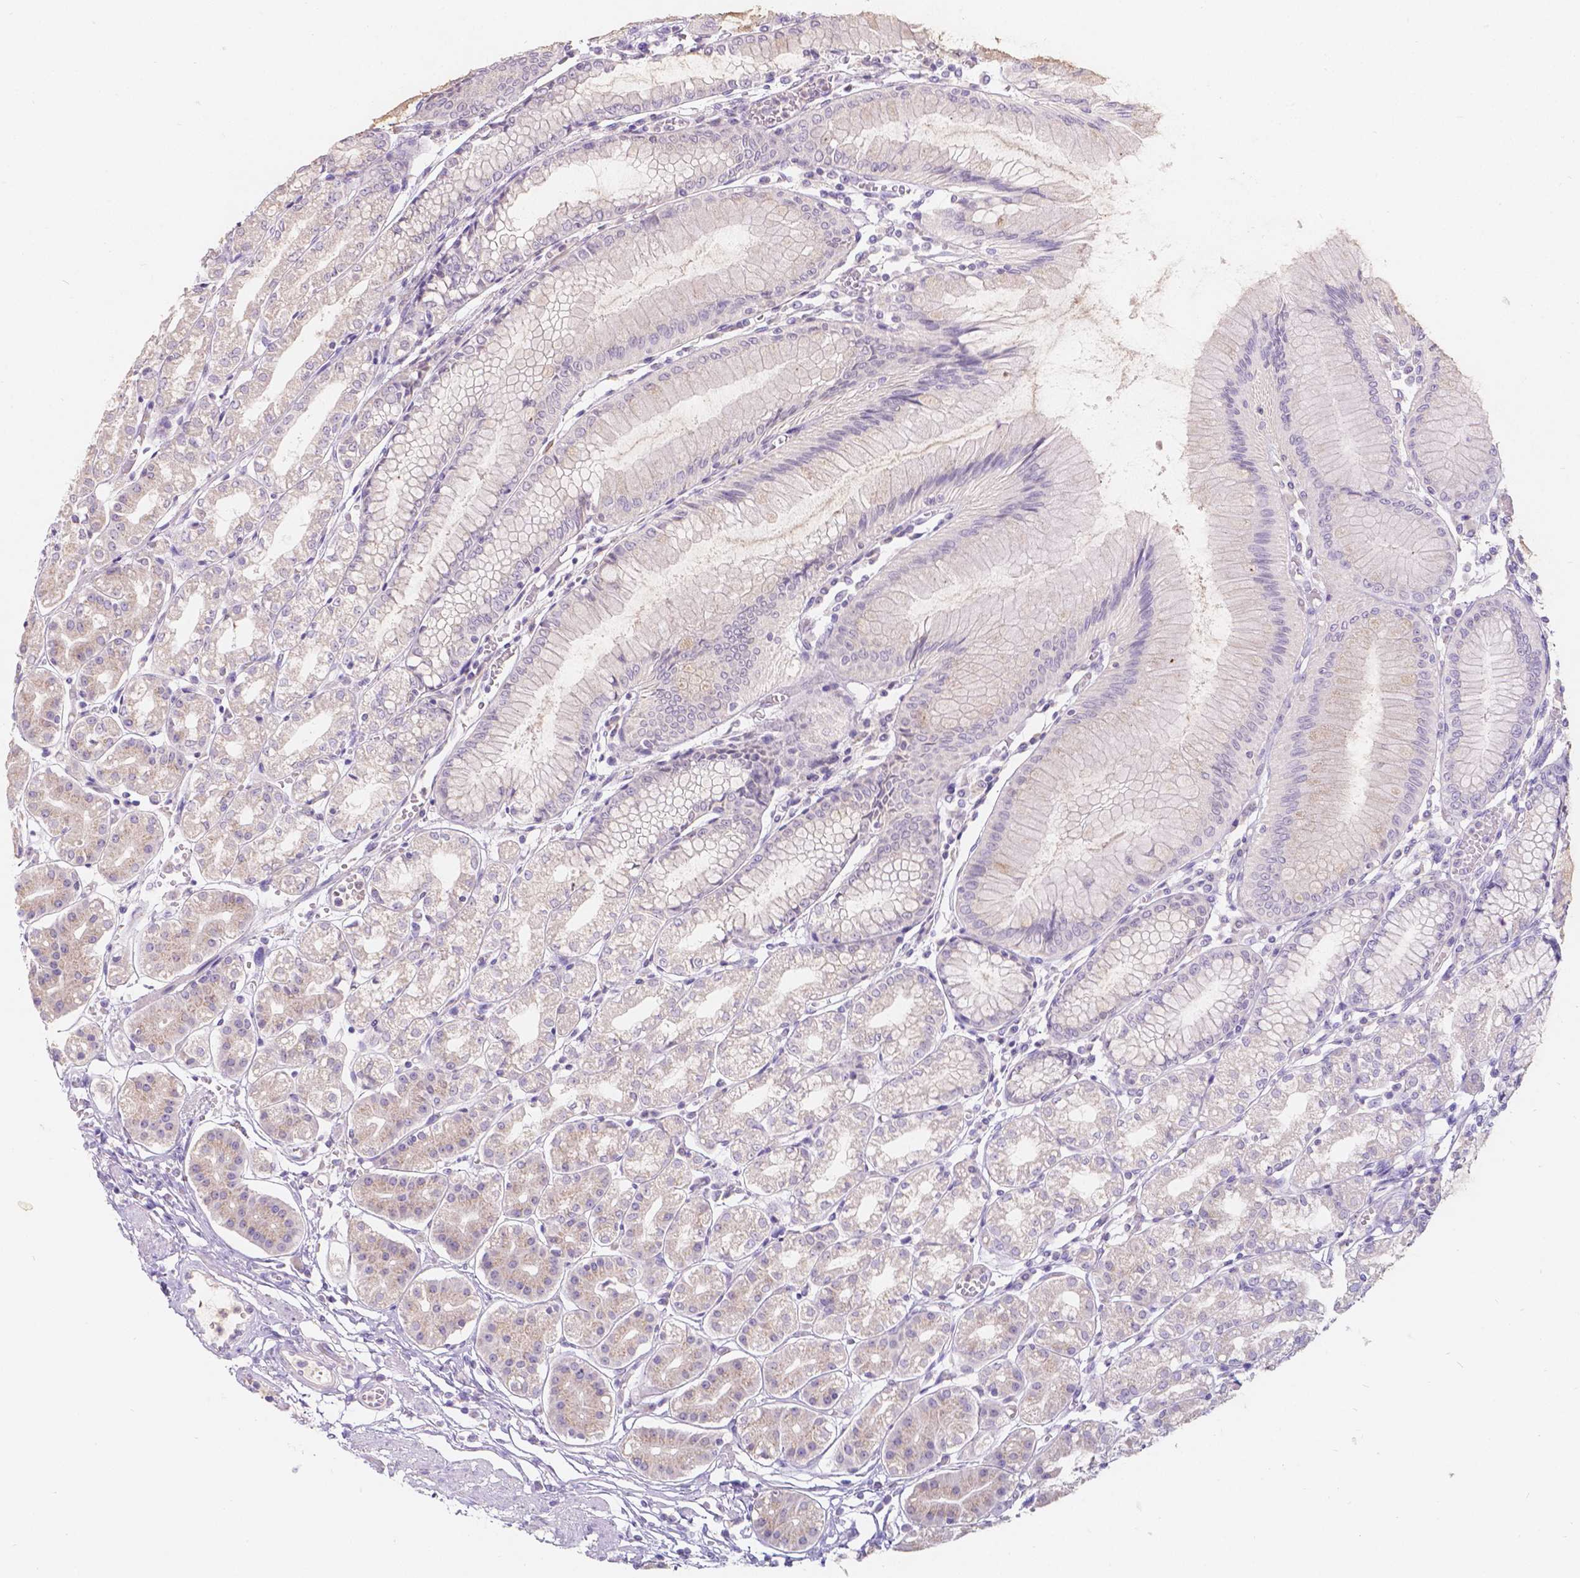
{"staining": {"intensity": "negative", "quantity": "none", "location": "none"}, "tissue": "stomach", "cell_type": "Glandular cells", "image_type": "normal", "snomed": [{"axis": "morphology", "description": "Normal tissue, NOS"}, {"axis": "topography", "description": "Skeletal muscle"}, {"axis": "topography", "description": "Stomach"}], "caption": "IHC of benign human stomach exhibits no positivity in glandular cells.", "gene": "DCAF4L1", "patient": {"sex": "female", "age": 57}}